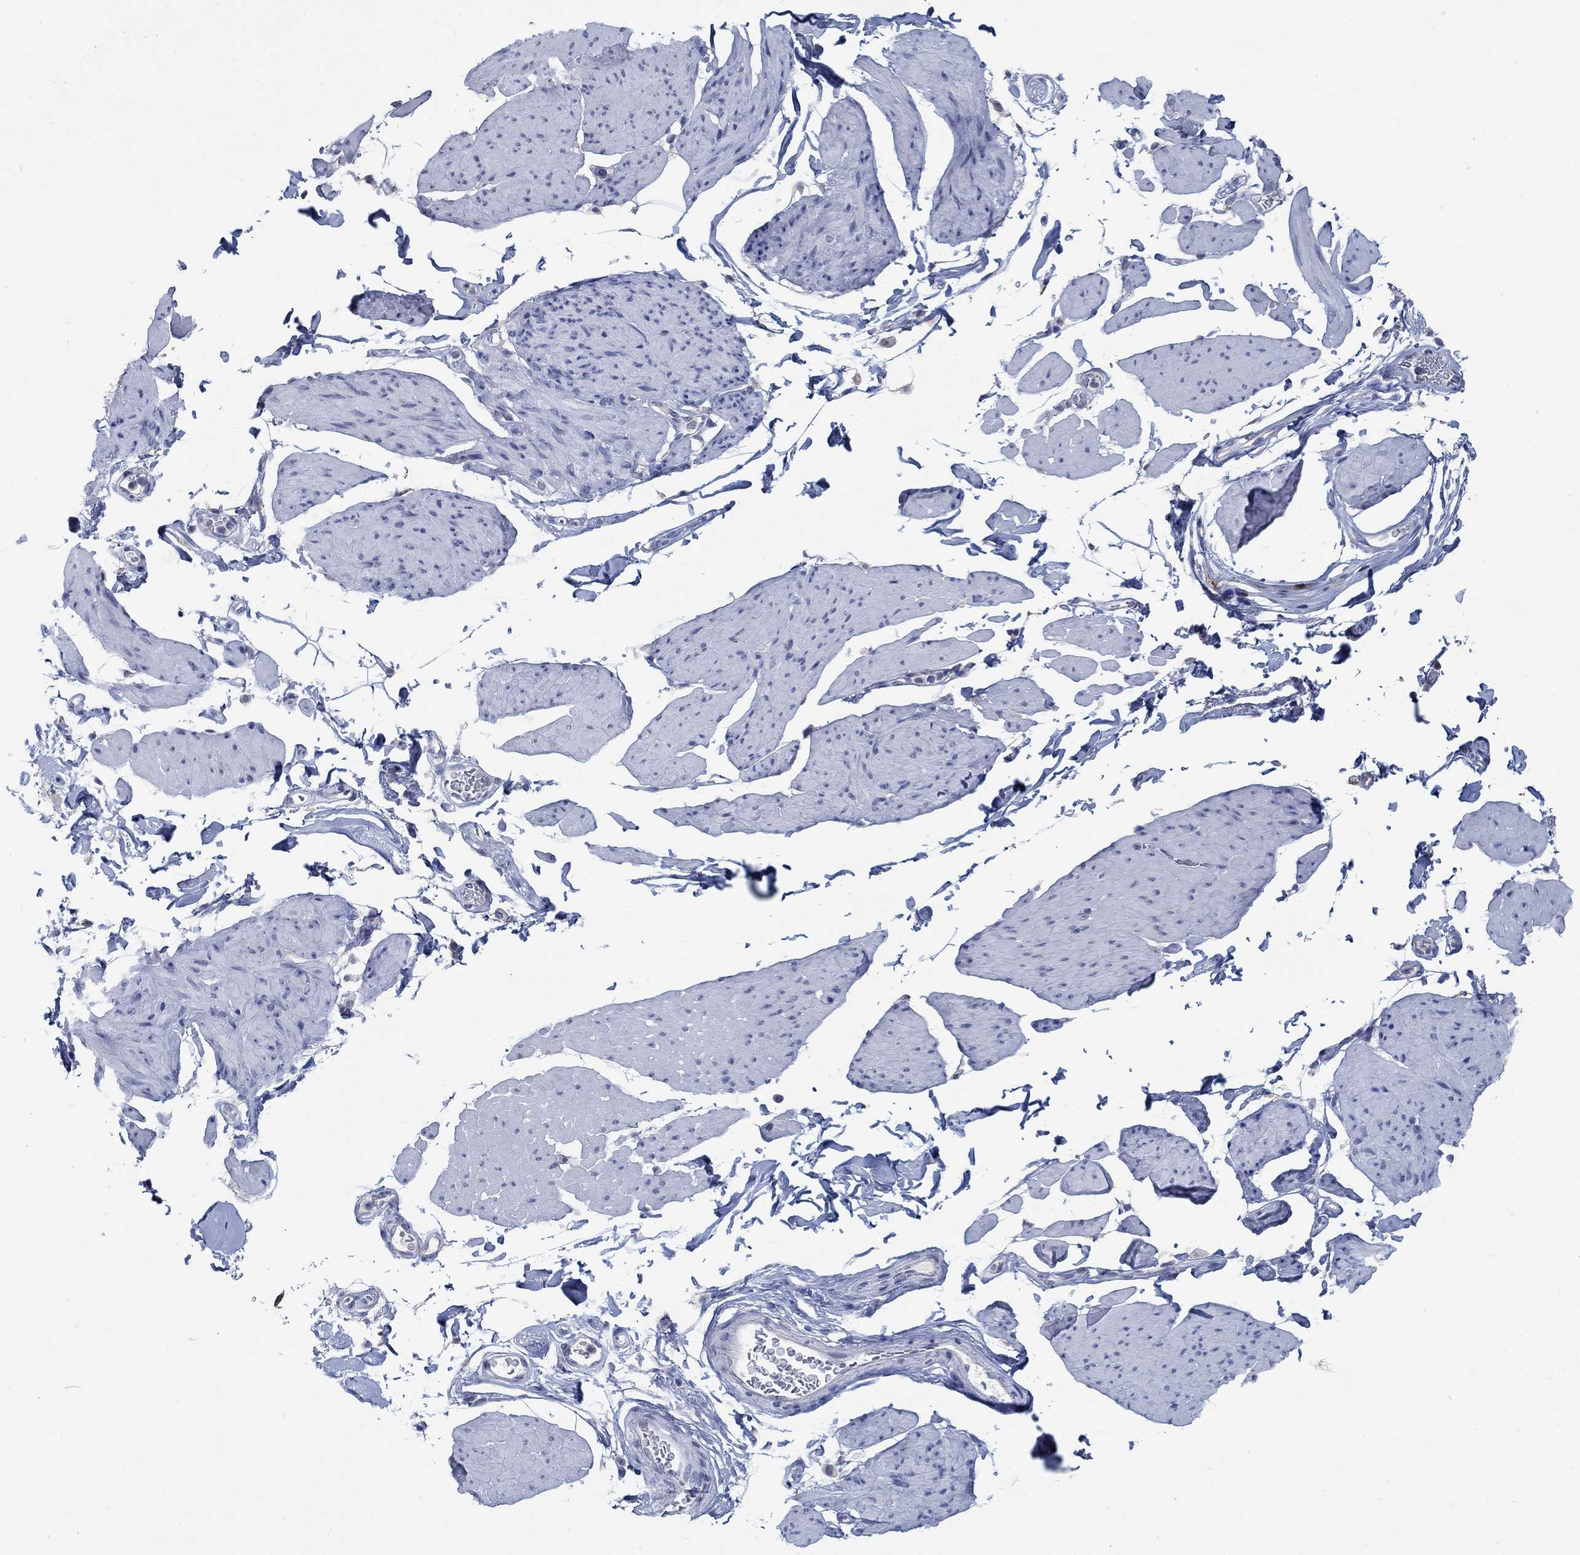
{"staining": {"intensity": "negative", "quantity": "none", "location": "none"}, "tissue": "smooth muscle", "cell_type": "Smooth muscle cells", "image_type": "normal", "snomed": [{"axis": "morphology", "description": "Normal tissue, NOS"}, {"axis": "topography", "description": "Adipose tissue"}, {"axis": "topography", "description": "Smooth muscle"}, {"axis": "topography", "description": "Peripheral nerve tissue"}], "caption": "Micrograph shows no protein positivity in smooth muscle cells of normal smooth muscle. (DAB (3,3'-diaminobenzidine) IHC, high magnification).", "gene": "TEKT4", "patient": {"sex": "male", "age": 83}}